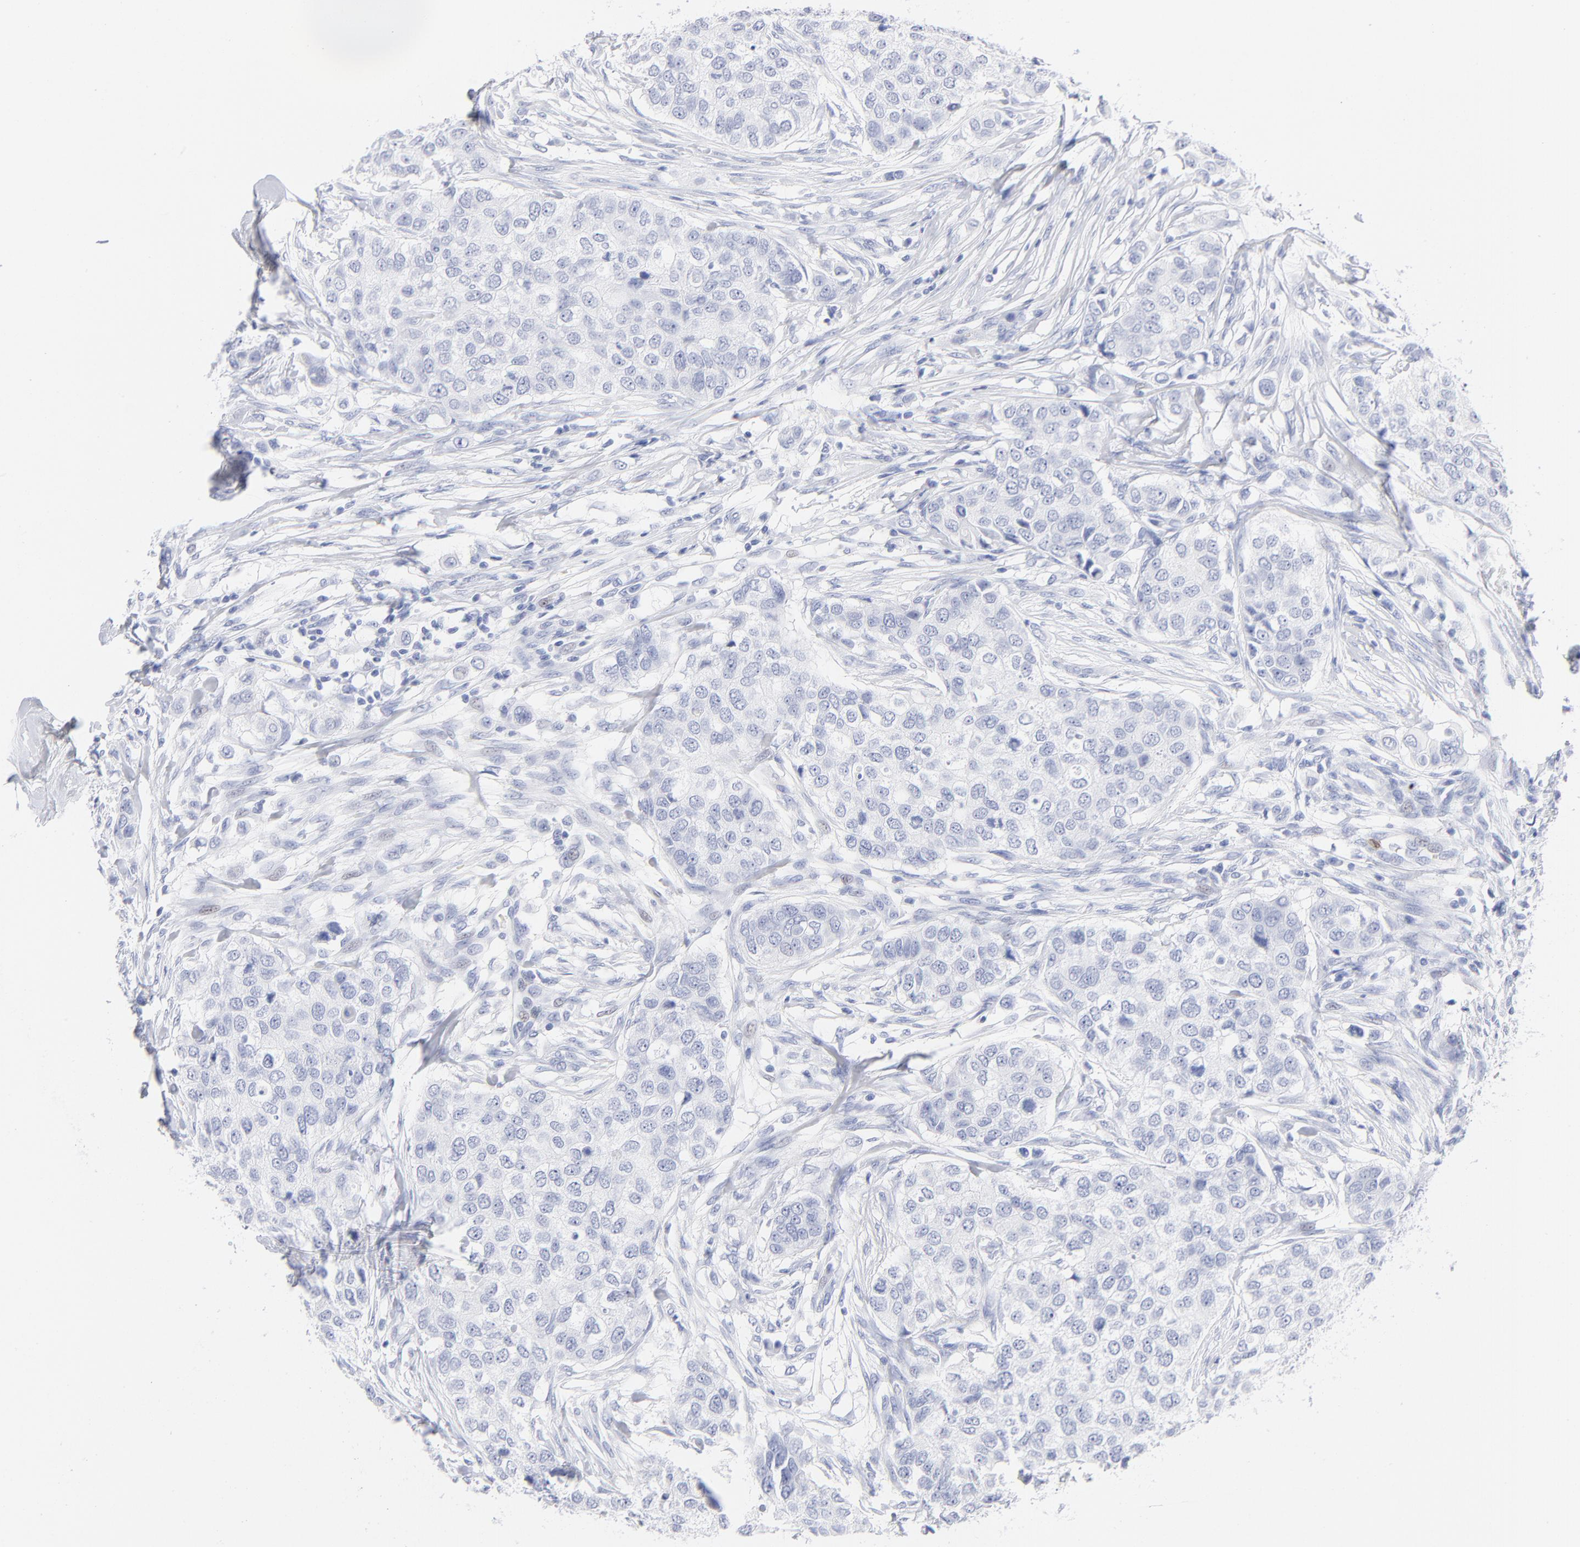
{"staining": {"intensity": "negative", "quantity": "none", "location": "none"}, "tissue": "breast cancer", "cell_type": "Tumor cells", "image_type": "cancer", "snomed": [{"axis": "morphology", "description": "Normal tissue, NOS"}, {"axis": "morphology", "description": "Duct carcinoma"}, {"axis": "topography", "description": "Breast"}], "caption": "Tumor cells show no significant protein positivity in breast infiltrating ductal carcinoma. Brightfield microscopy of IHC stained with DAB (brown) and hematoxylin (blue), captured at high magnification.", "gene": "ARG1", "patient": {"sex": "female", "age": 49}}